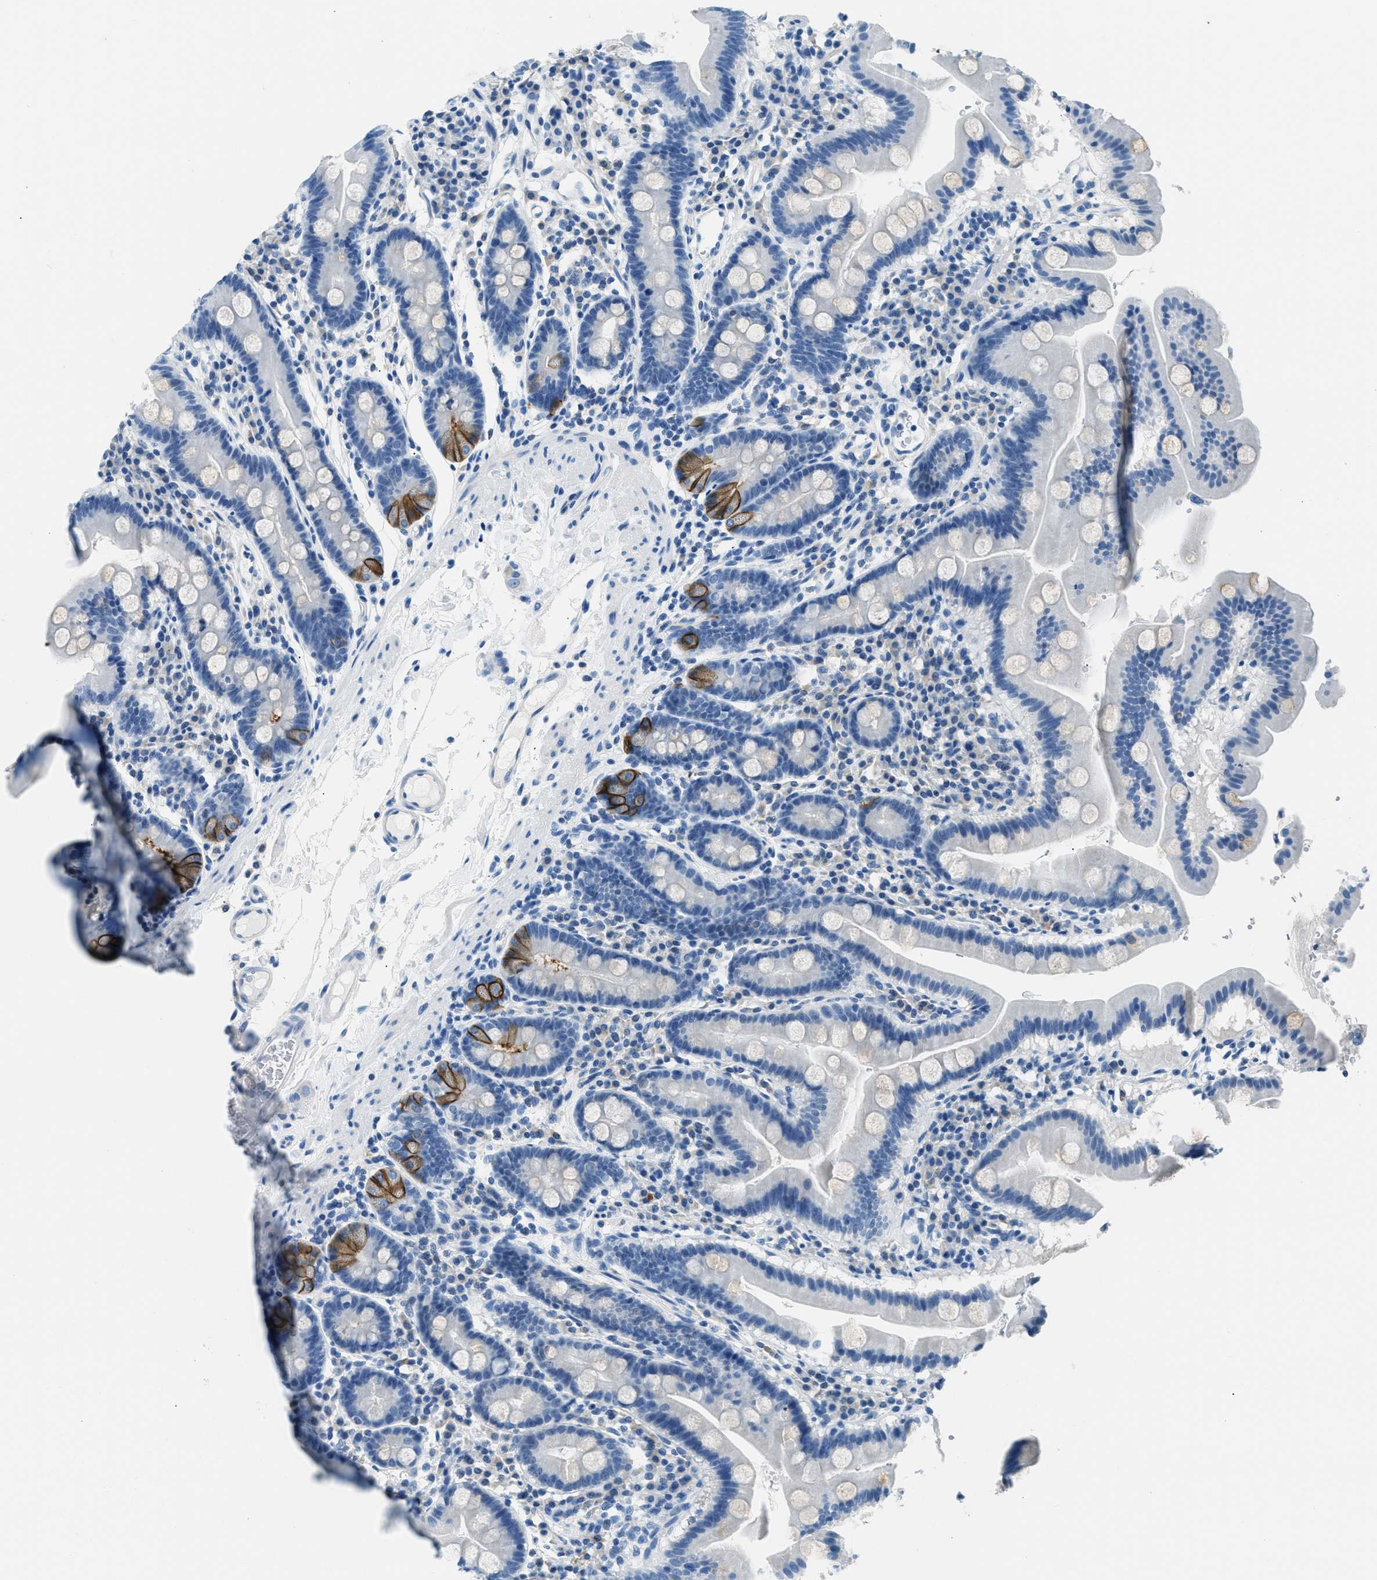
{"staining": {"intensity": "strong", "quantity": "<25%", "location": "cytoplasmic/membranous"}, "tissue": "duodenum", "cell_type": "Glandular cells", "image_type": "normal", "snomed": [{"axis": "morphology", "description": "Normal tissue, NOS"}, {"axis": "topography", "description": "Duodenum"}], "caption": "Brown immunohistochemical staining in unremarkable human duodenum exhibits strong cytoplasmic/membranous expression in about <25% of glandular cells. (IHC, brightfield microscopy, high magnification).", "gene": "CLDN18", "patient": {"sex": "male", "age": 50}}